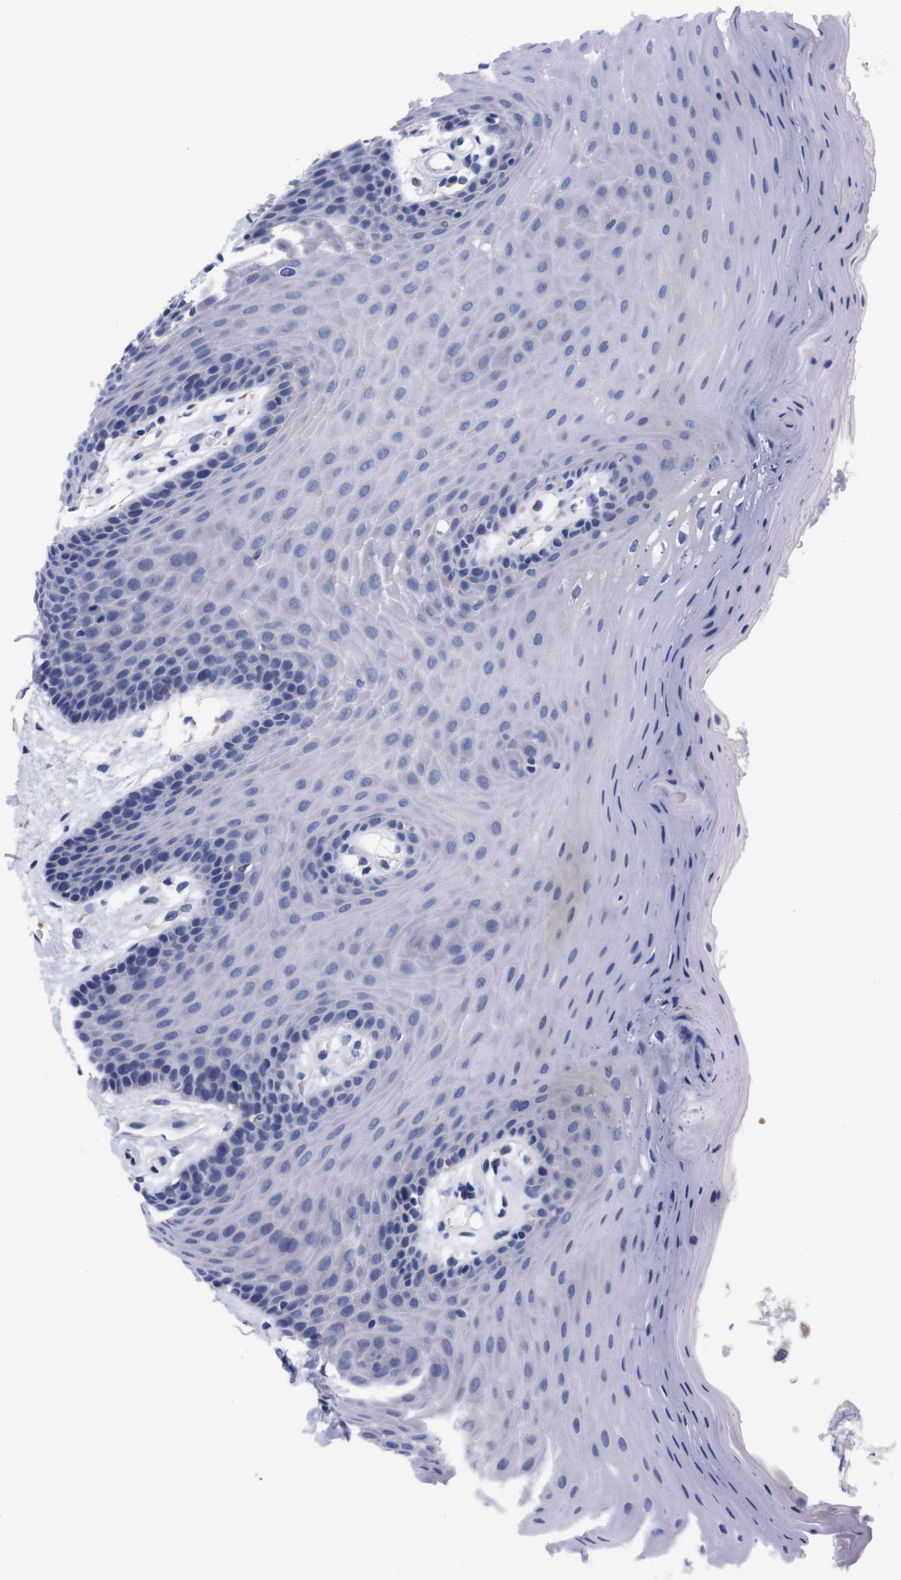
{"staining": {"intensity": "negative", "quantity": "none", "location": "none"}, "tissue": "oral mucosa", "cell_type": "Squamous epithelial cells", "image_type": "normal", "snomed": [{"axis": "morphology", "description": "Normal tissue, NOS"}, {"axis": "morphology", "description": "Squamous cell carcinoma, NOS"}, {"axis": "topography", "description": "Skeletal muscle"}, {"axis": "topography", "description": "Adipose tissue"}, {"axis": "topography", "description": "Vascular tissue"}, {"axis": "topography", "description": "Oral tissue"}, {"axis": "topography", "description": "Peripheral nerve tissue"}, {"axis": "topography", "description": "Head-Neck"}], "caption": "The photomicrograph displays no significant expression in squamous epithelial cells of oral mucosa.", "gene": "NEBL", "patient": {"sex": "male", "age": 71}}